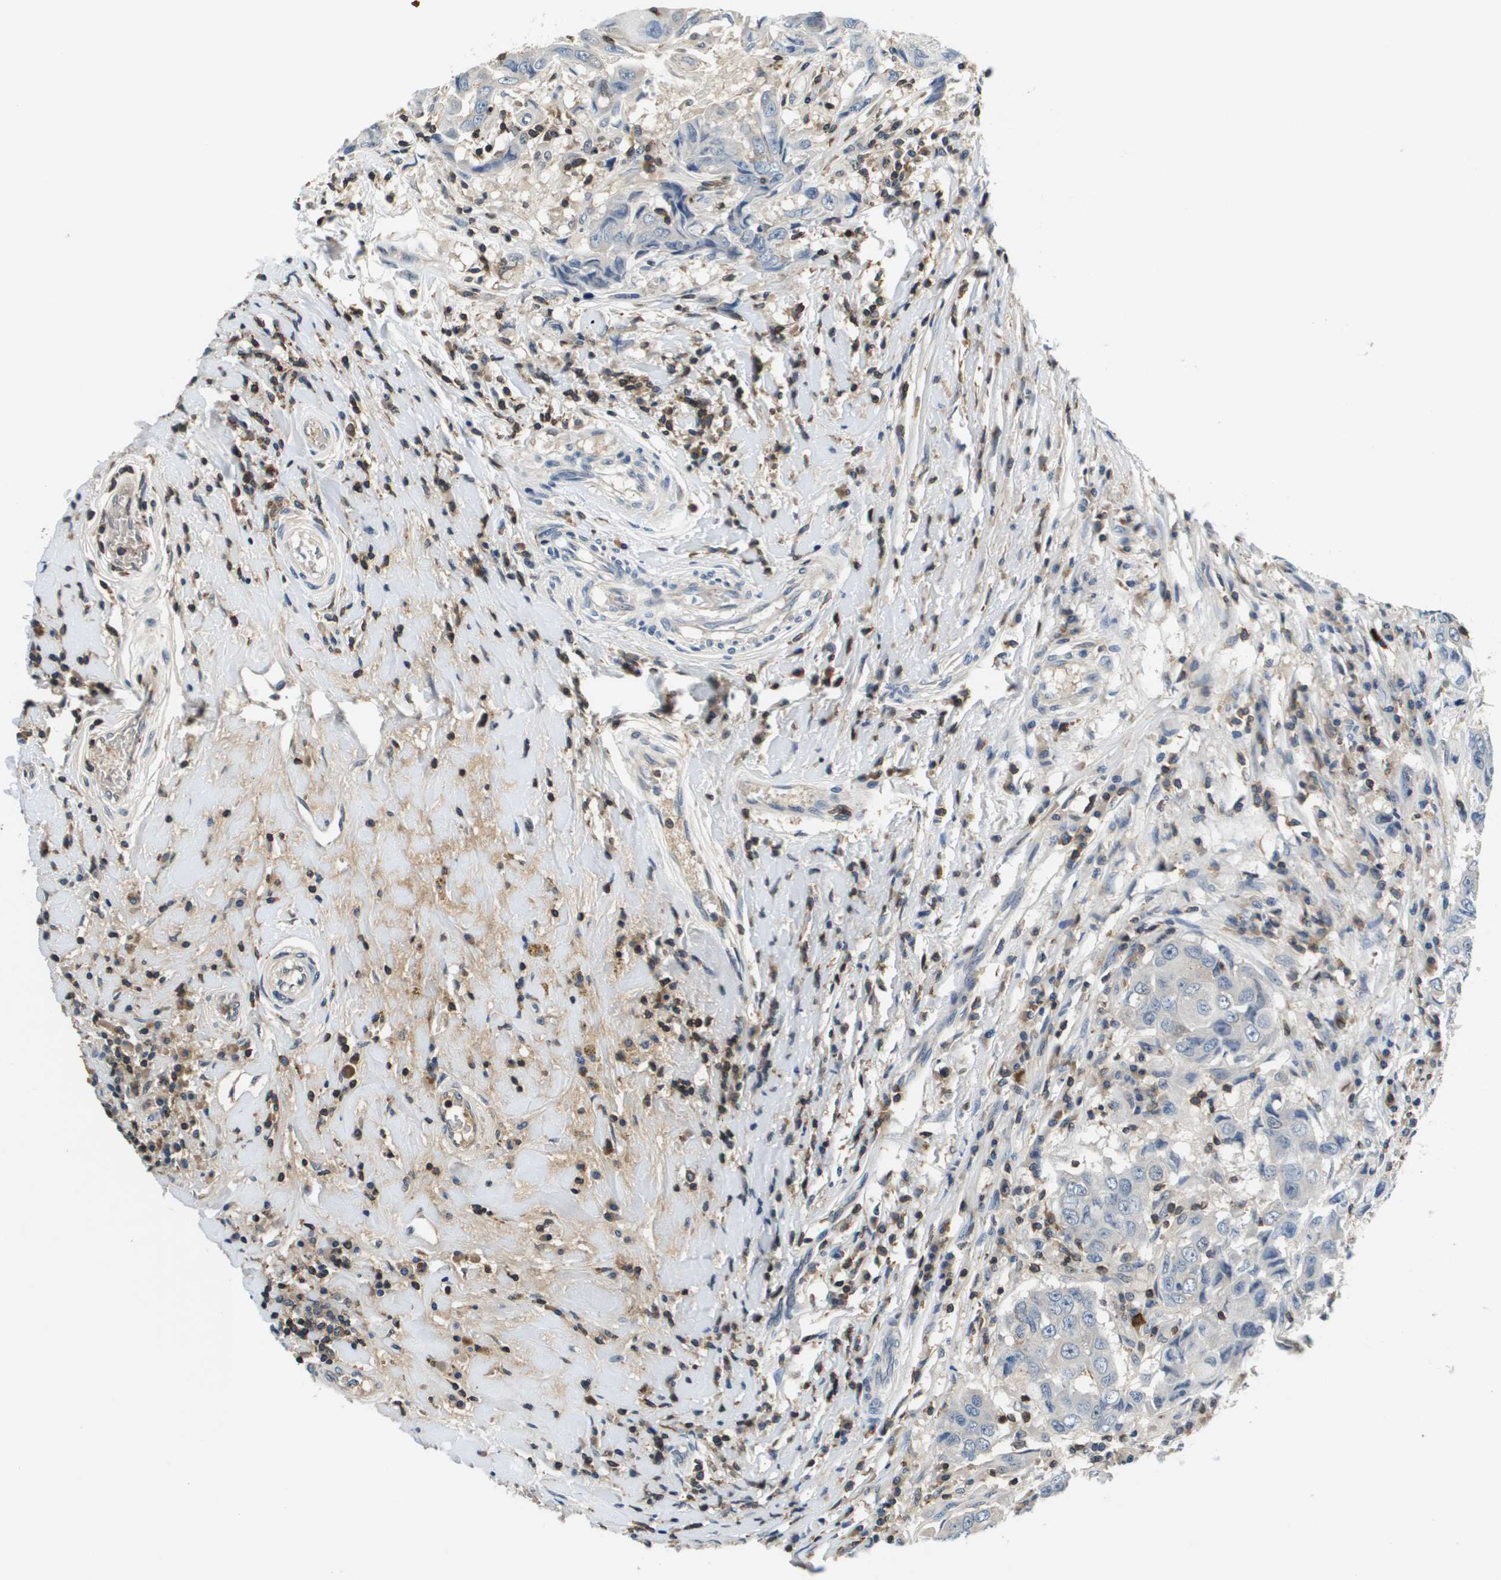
{"staining": {"intensity": "negative", "quantity": "none", "location": "none"}, "tissue": "breast cancer", "cell_type": "Tumor cells", "image_type": "cancer", "snomed": [{"axis": "morphology", "description": "Duct carcinoma"}, {"axis": "topography", "description": "Breast"}], "caption": "Breast invasive ductal carcinoma was stained to show a protein in brown. There is no significant positivity in tumor cells.", "gene": "KCNQ5", "patient": {"sex": "female", "age": 27}}